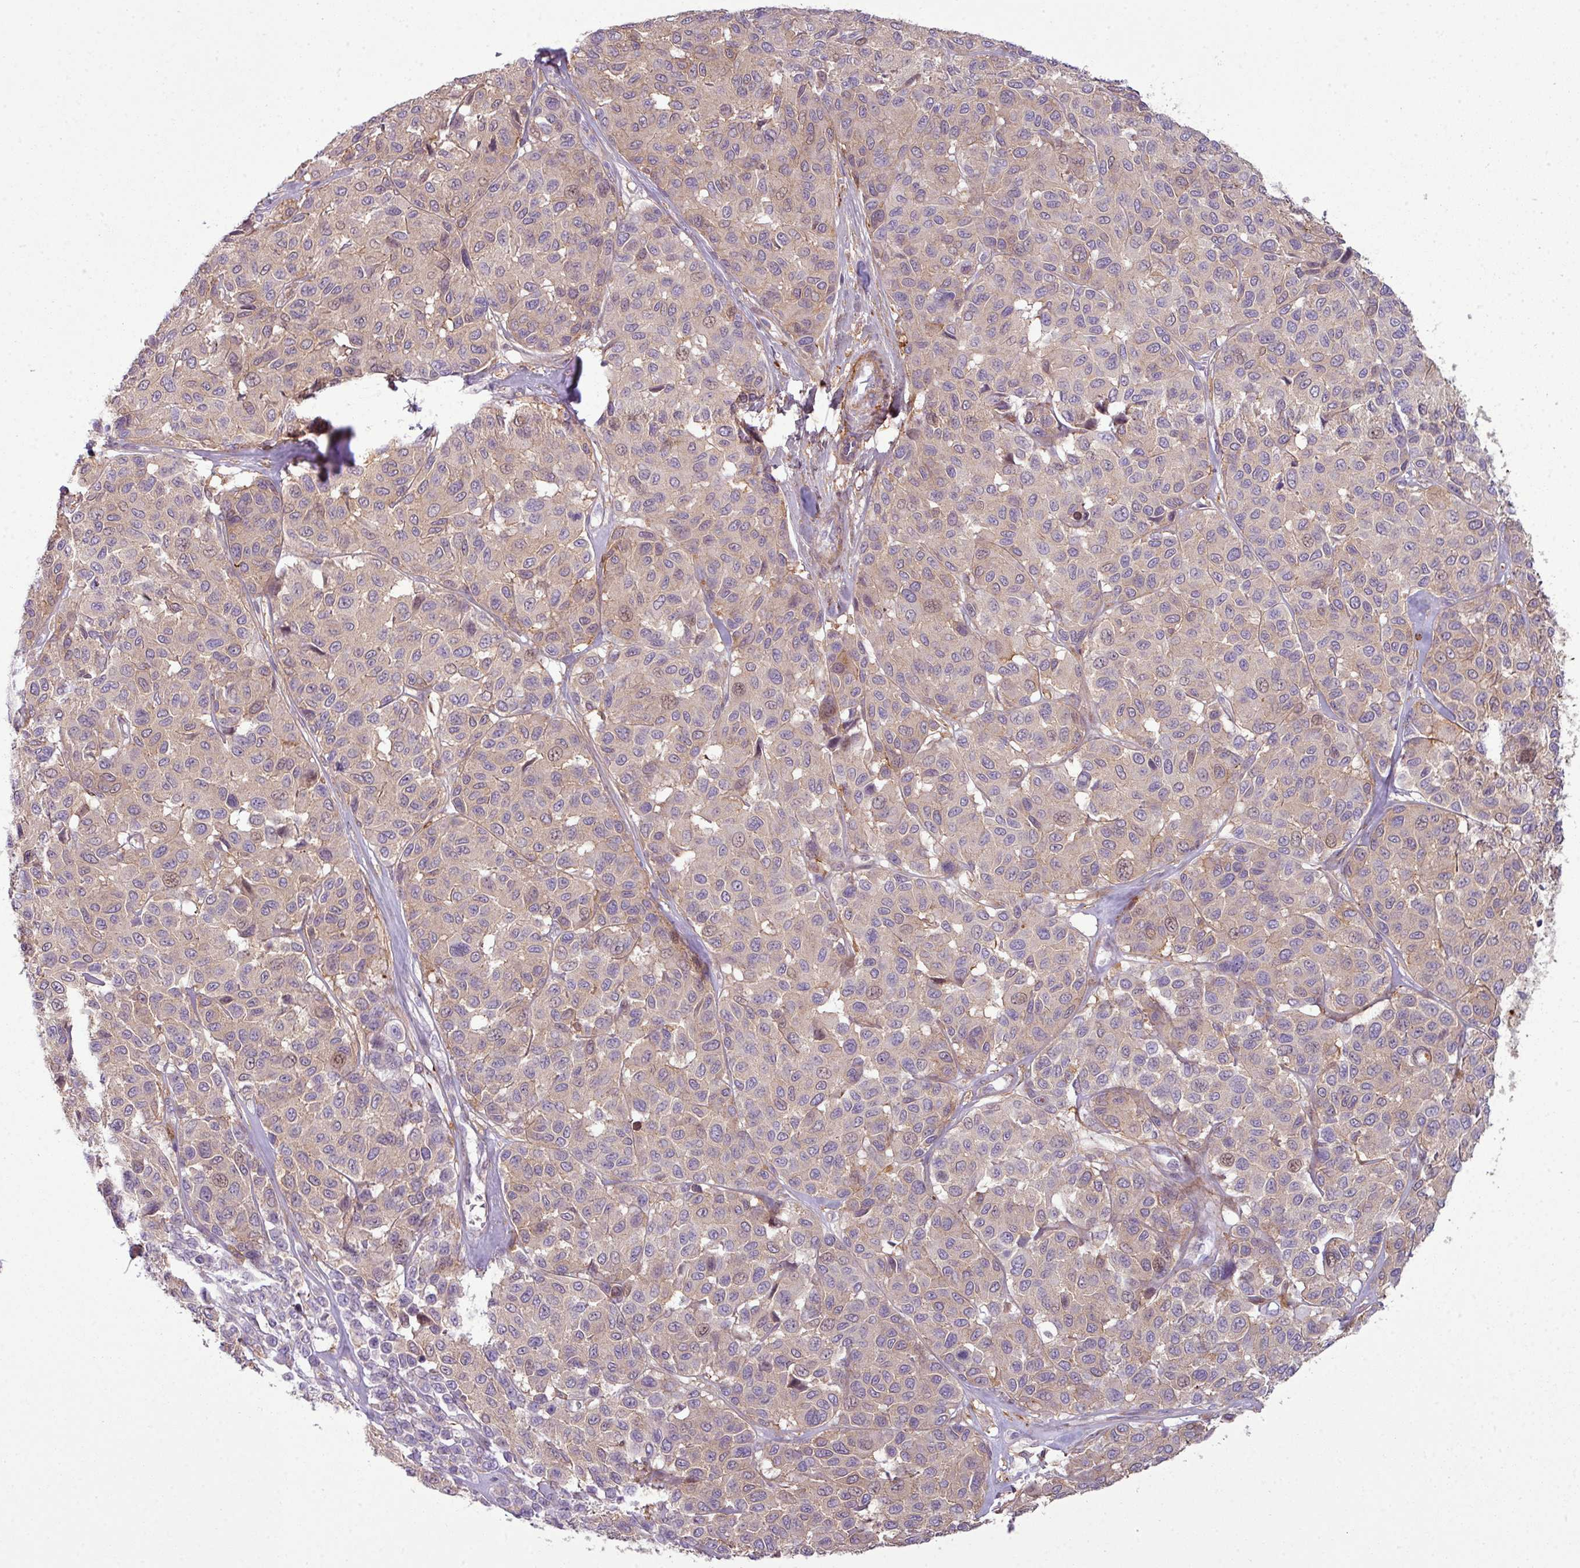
{"staining": {"intensity": "weak", "quantity": "25%-75%", "location": "cytoplasmic/membranous"}, "tissue": "melanoma", "cell_type": "Tumor cells", "image_type": "cancer", "snomed": [{"axis": "morphology", "description": "Malignant melanoma, NOS"}, {"axis": "topography", "description": "Skin"}], "caption": "This is an image of immunohistochemistry (IHC) staining of malignant melanoma, which shows weak positivity in the cytoplasmic/membranous of tumor cells.", "gene": "COL8A1", "patient": {"sex": "female", "age": 66}}